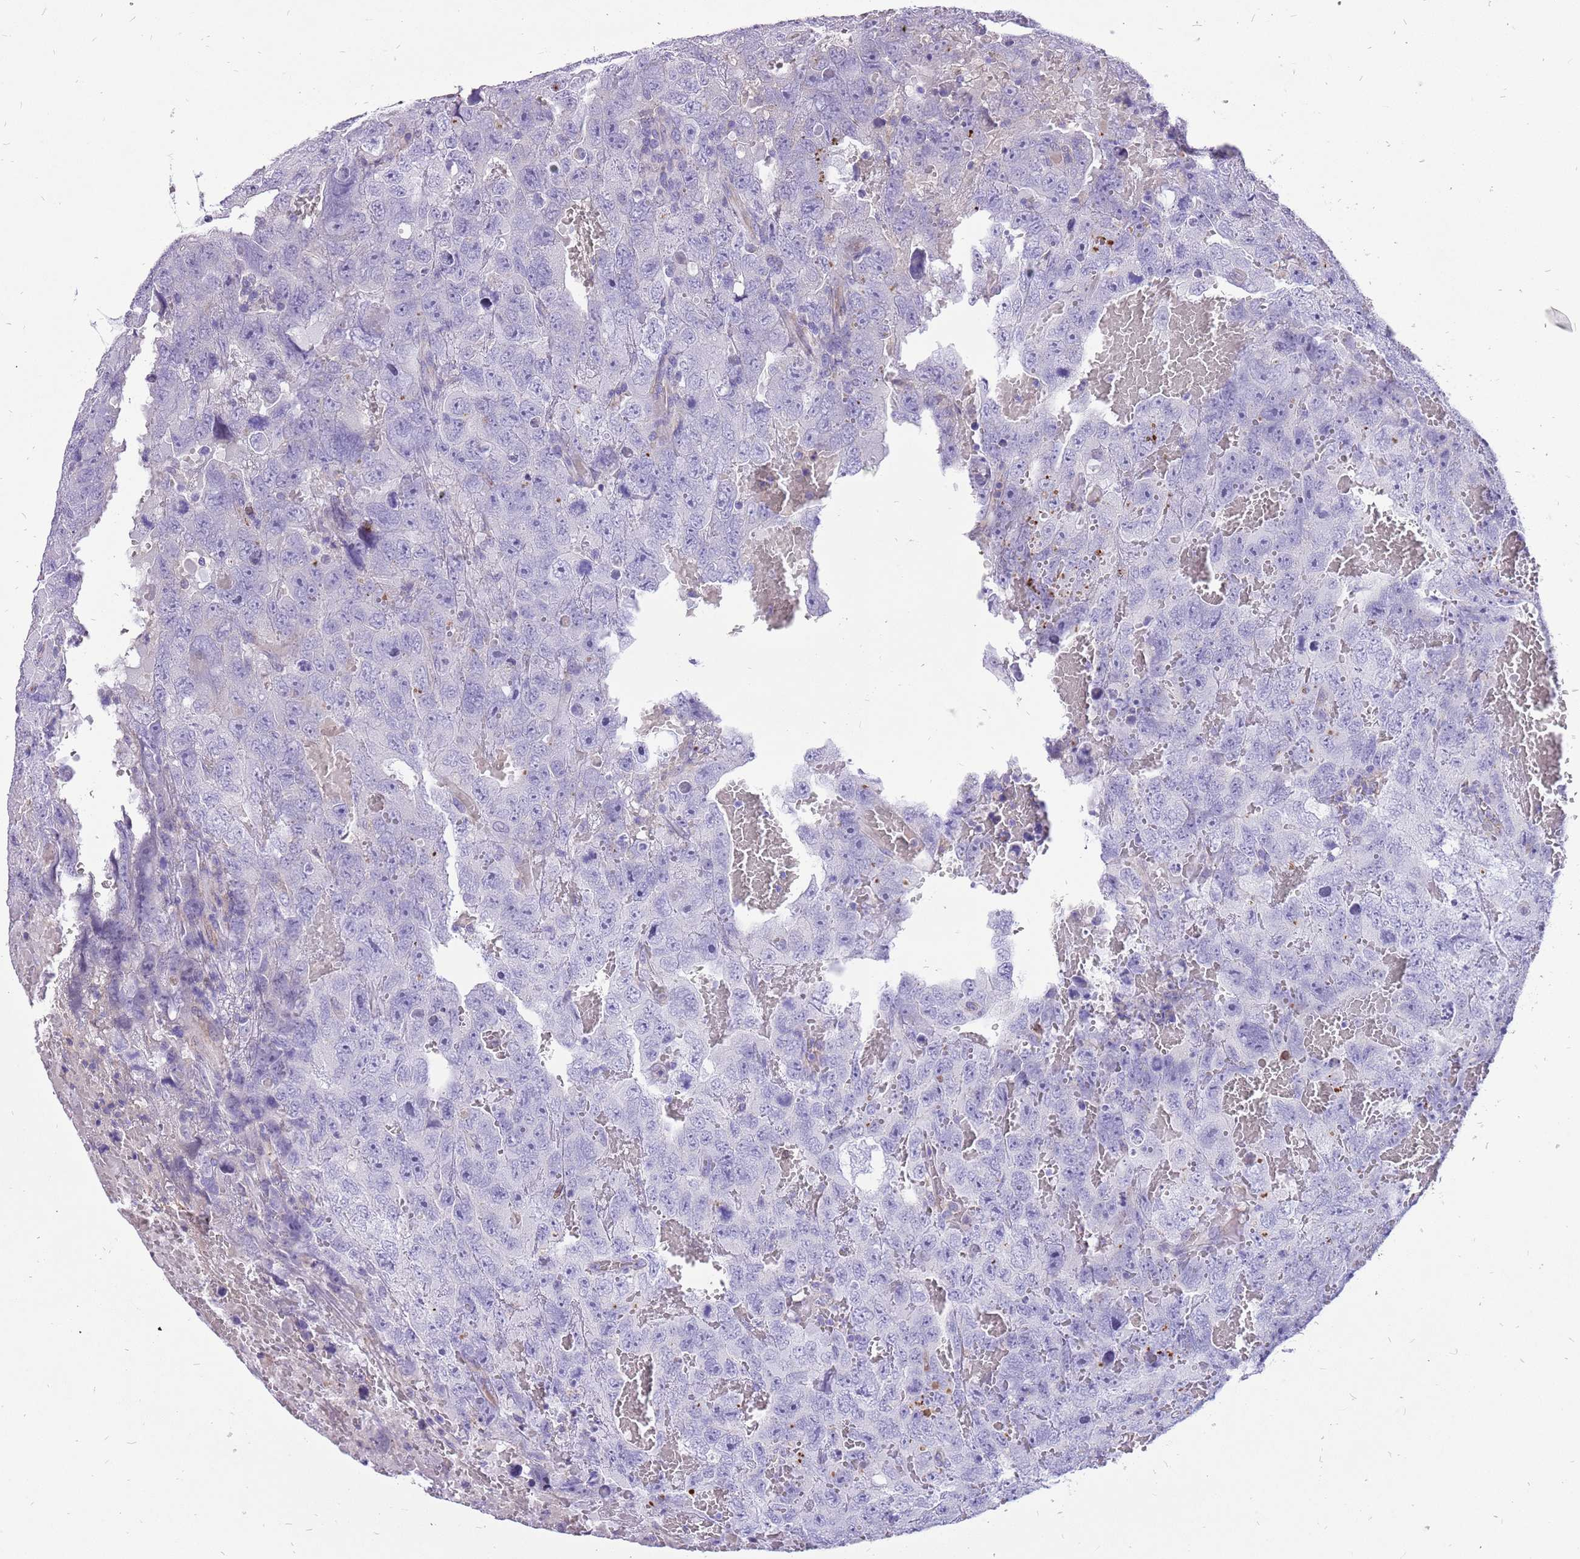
{"staining": {"intensity": "negative", "quantity": "none", "location": "none"}, "tissue": "testis cancer", "cell_type": "Tumor cells", "image_type": "cancer", "snomed": [{"axis": "morphology", "description": "Carcinoma, Embryonal, NOS"}, {"axis": "topography", "description": "Testis"}], "caption": "Tumor cells are negative for protein expression in human embryonal carcinoma (testis).", "gene": "PCNX1", "patient": {"sex": "male", "age": 45}}